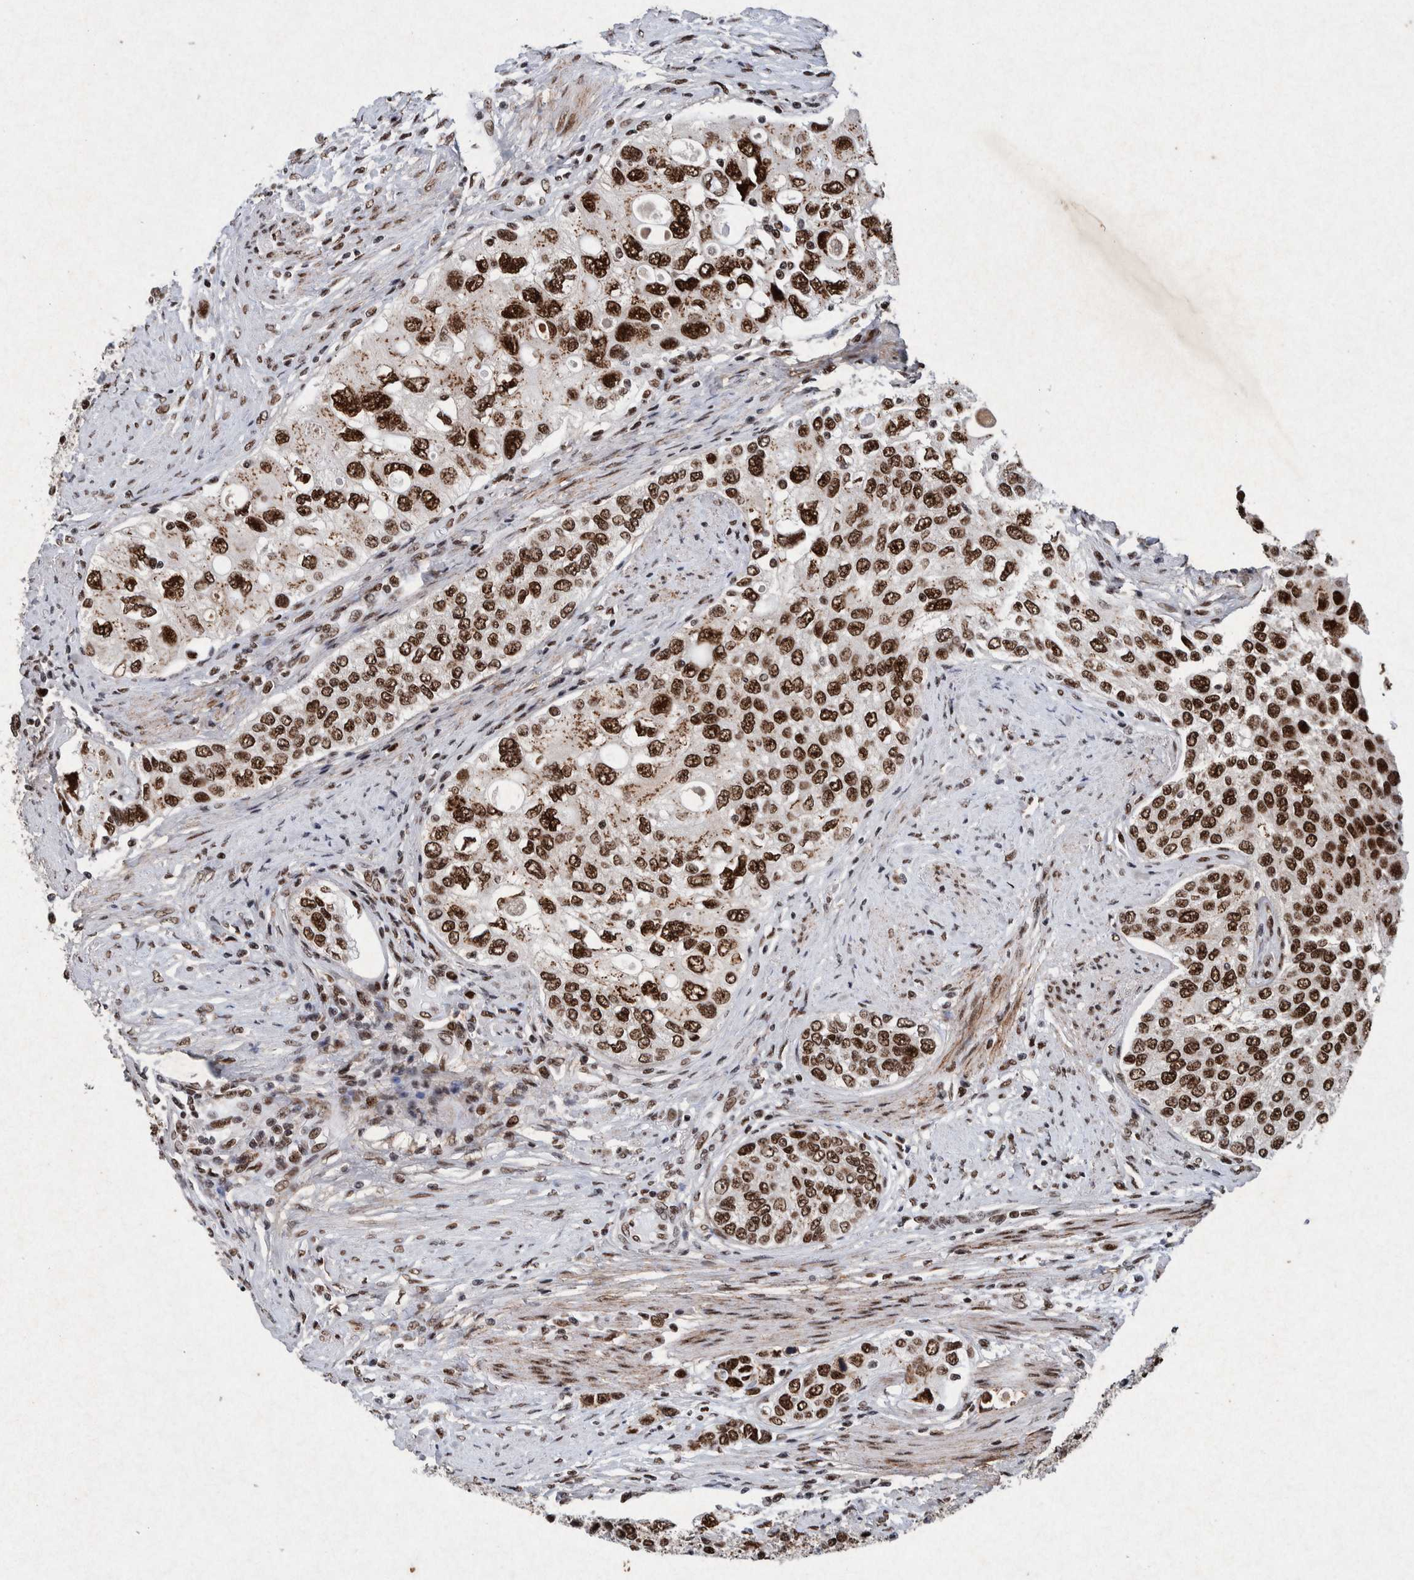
{"staining": {"intensity": "strong", "quantity": ">75%", "location": "nuclear"}, "tissue": "urothelial cancer", "cell_type": "Tumor cells", "image_type": "cancer", "snomed": [{"axis": "morphology", "description": "Urothelial carcinoma, High grade"}, {"axis": "topography", "description": "Urinary bladder"}], "caption": "This photomicrograph reveals immunohistochemistry staining of human urothelial cancer, with high strong nuclear expression in approximately >75% of tumor cells.", "gene": "TAF10", "patient": {"sex": "female", "age": 56}}